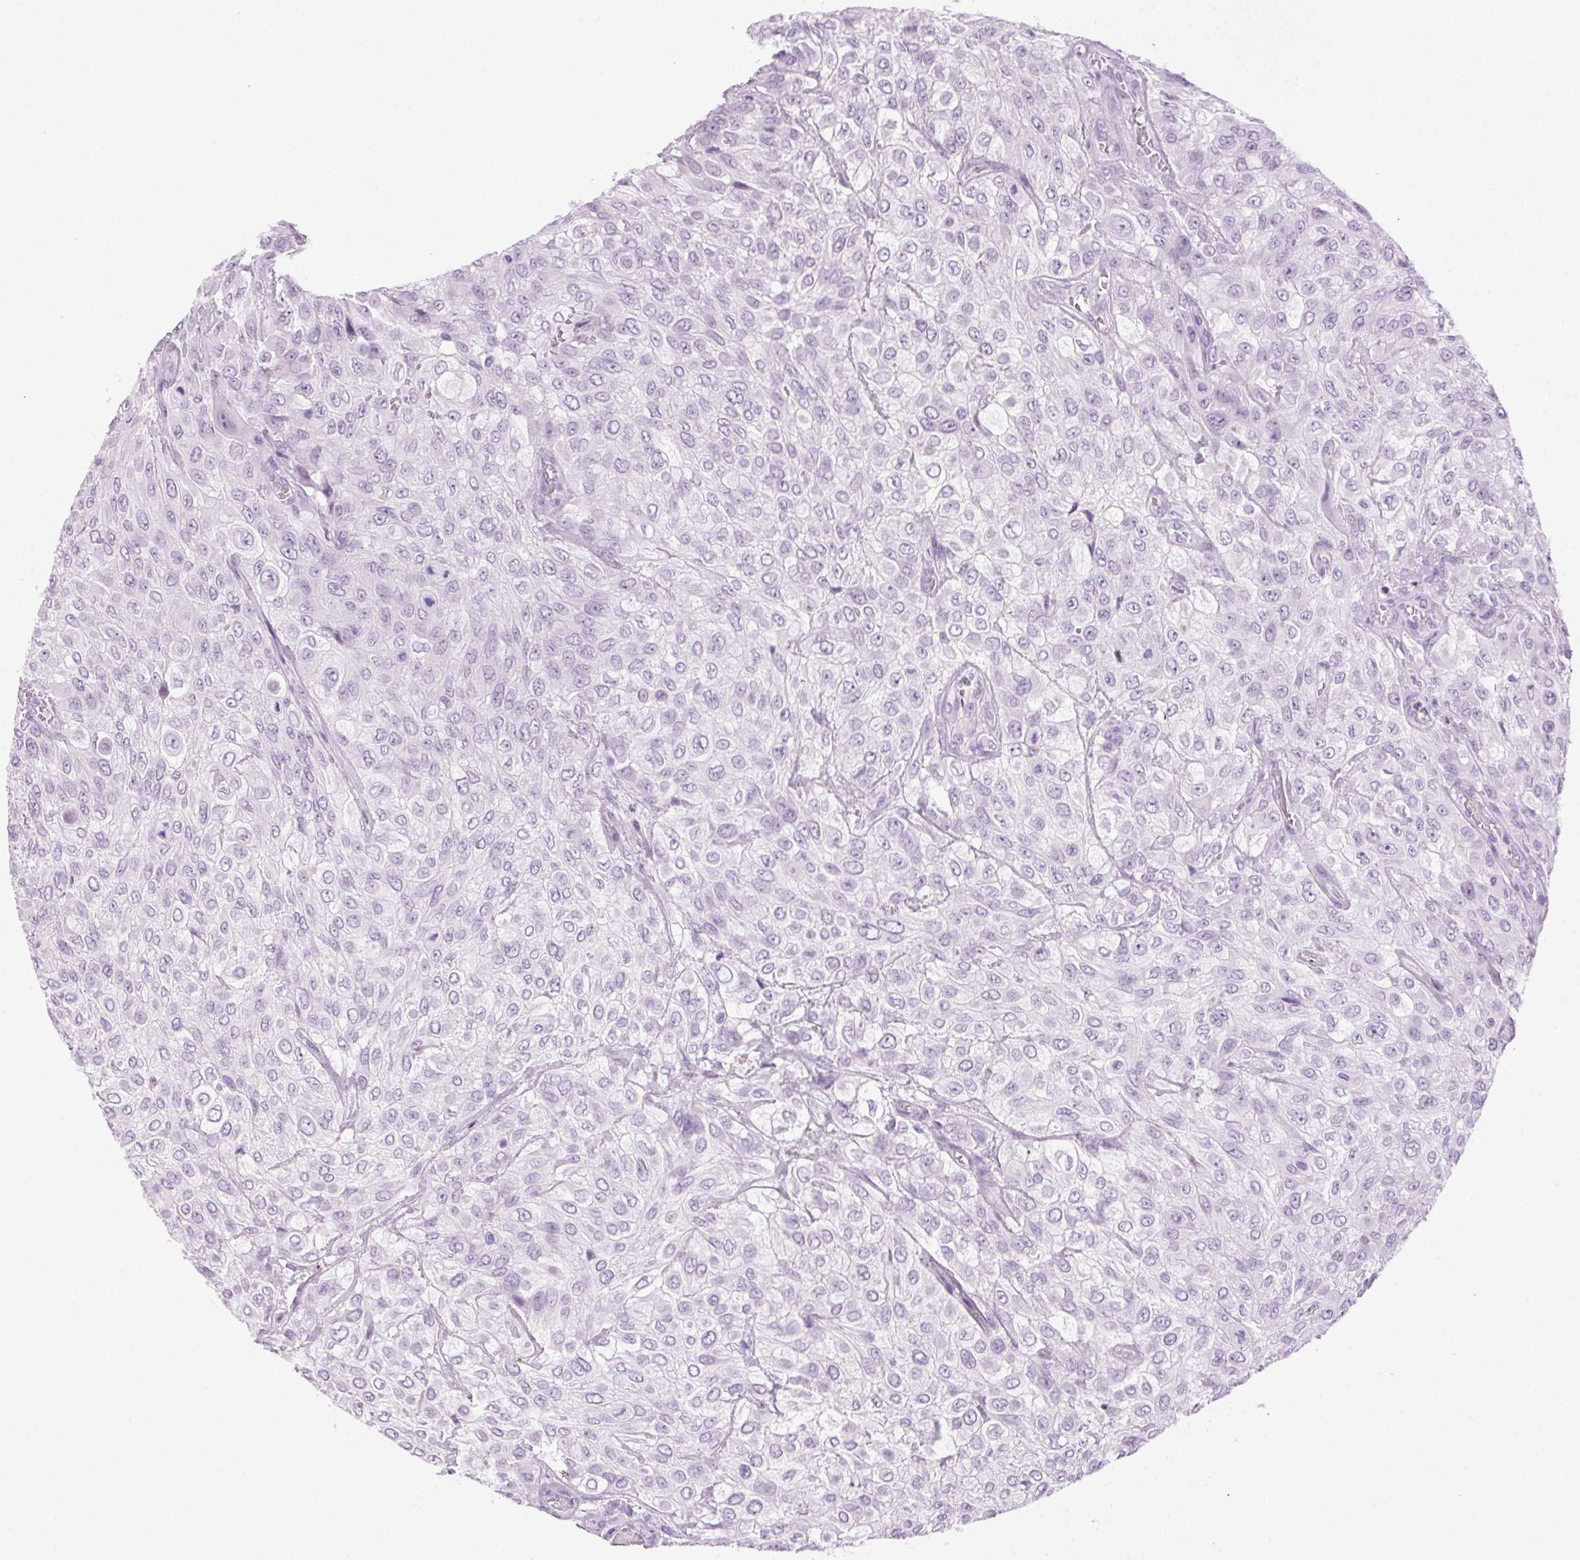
{"staining": {"intensity": "negative", "quantity": "none", "location": "none"}, "tissue": "urothelial cancer", "cell_type": "Tumor cells", "image_type": "cancer", "snomed": [{"axis": "morphology", "description": "Urothelial carcinoma, High grade"}, {"axis": "topography", "description": "Urinary bladder"}], "caption": "Urothelial cancer was stained to show a protein in brown. There is no significant positivity in tumor cells.", "gene": "TMEM88B", "patient": {"sex": "male", "age": 57}}